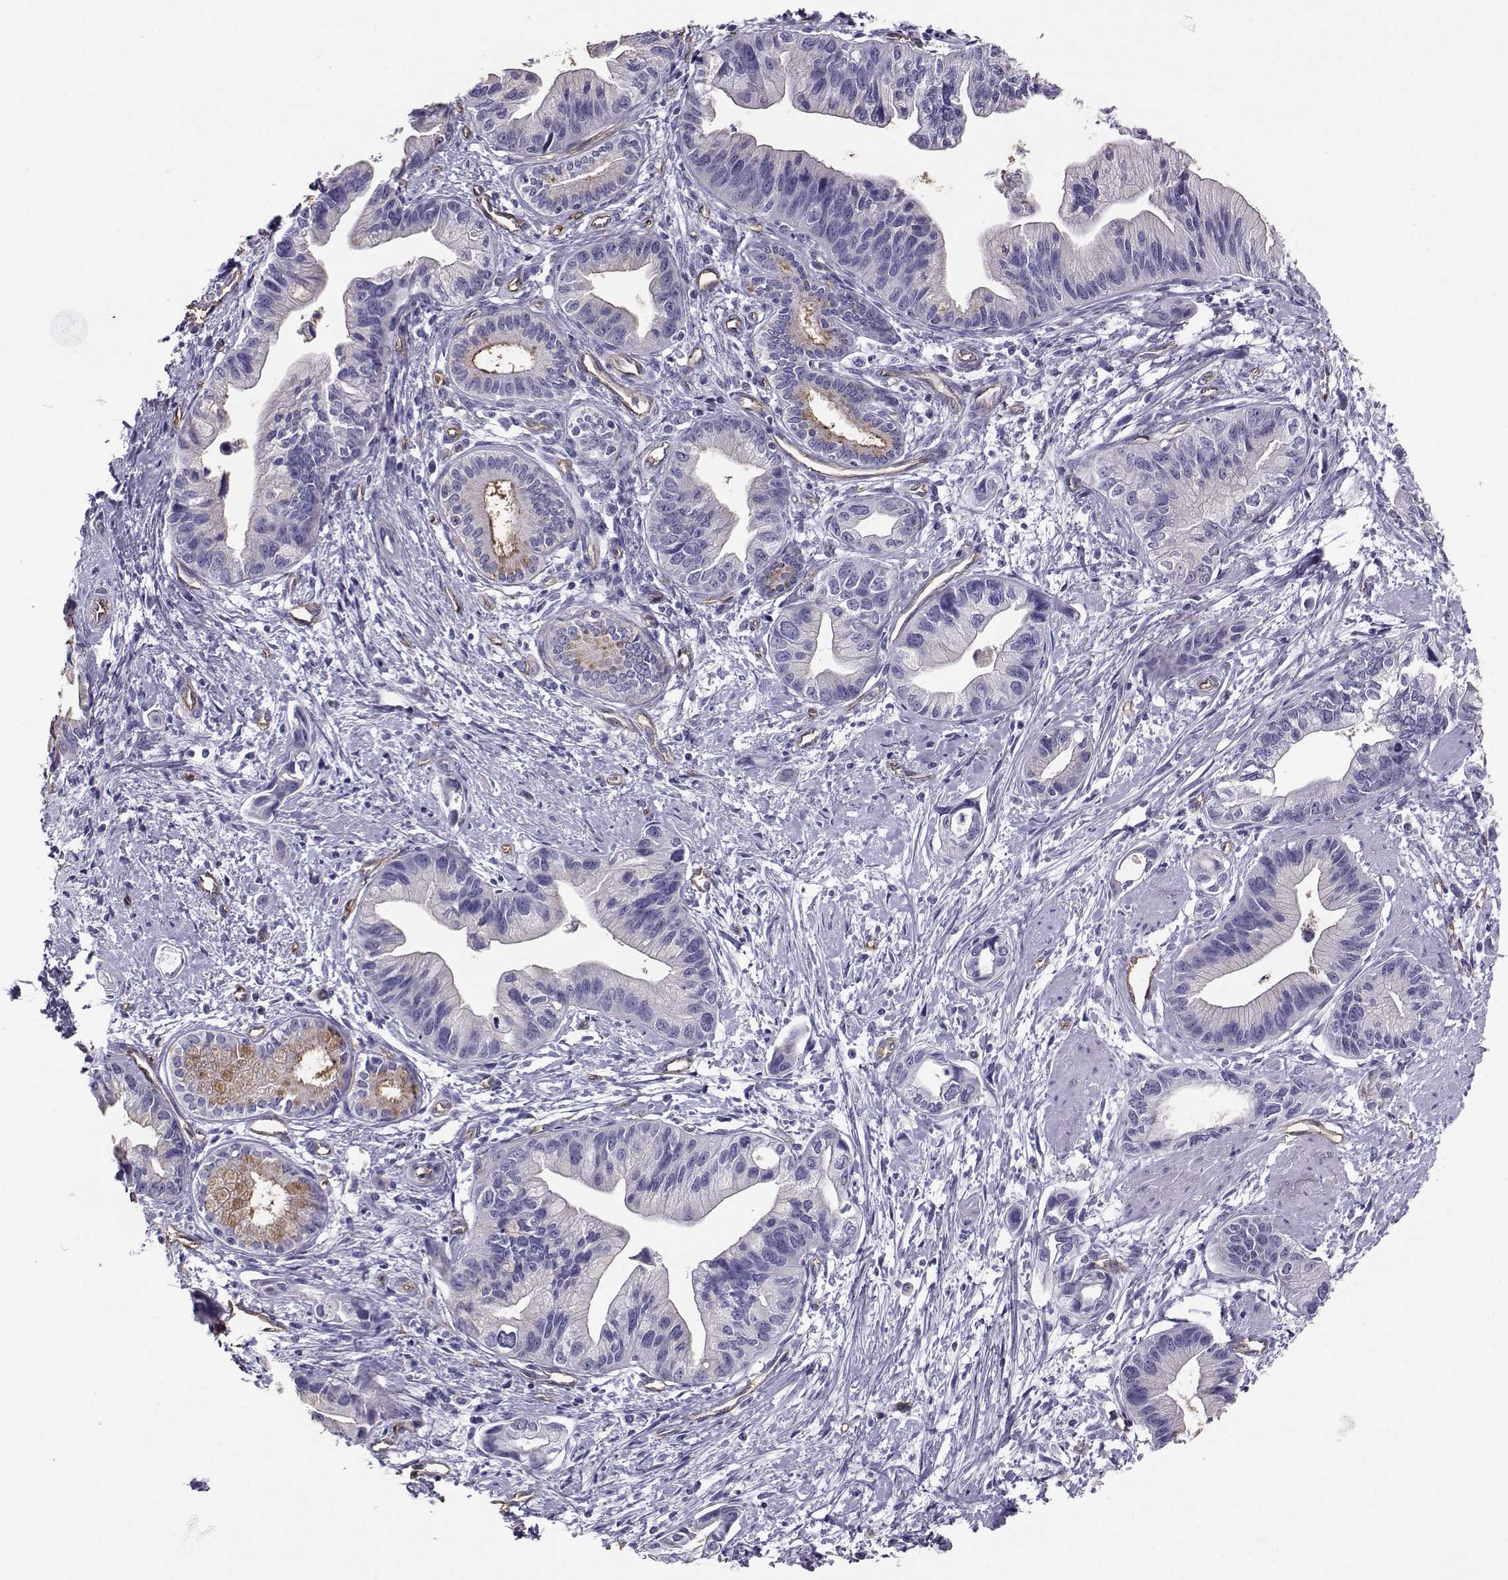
{"staining": {"intensity": "moderate", "quantity": "<25%", "location": "cytoplasmic/membranous"}, "tissue": "pancreatic cancer", "cell_type": "Tumor cells", "image_type": "cancer", "snomed": [{"axis": "morphology", "description": "Adenocarcinoma, NOS"}, {"axis": "topography", "description": "Pancreas"}], "caption": "Approximately <25% of tumor cells in pancreatic cancer demonstrate moderate cytoplasmic/membranous protein positivity as visualized by brown immunohistochemical staining.", "gene": "CLUL1", "patient": {"sex": "female", "age": 61}}